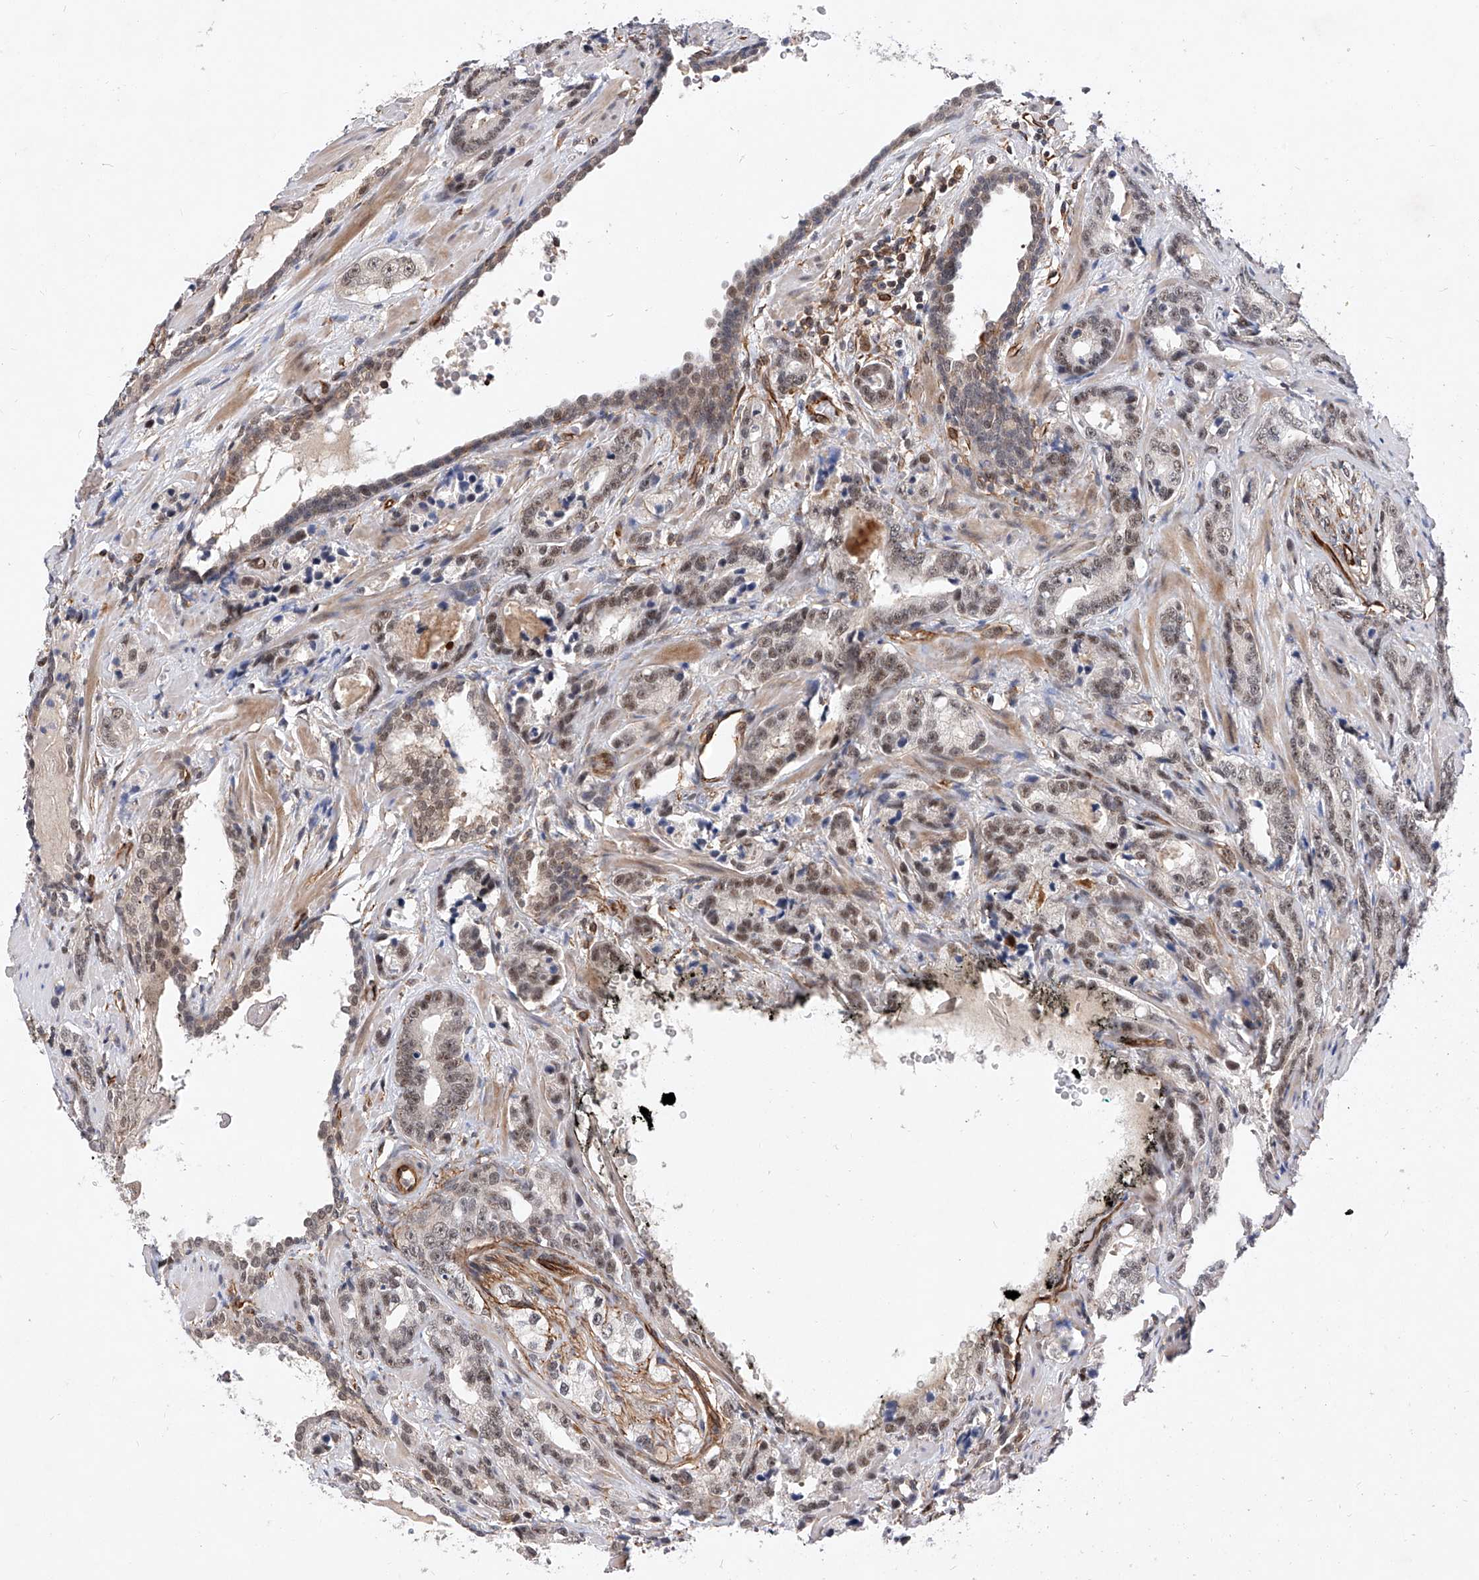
{"staining": {"intensity": "weak", "quantity": ">75%", "location": "nuclear"}, "tissue": "prostate cancer", "cell_type": "Tumor cells", "image_type": "cancer", "snomed": [{"axis": "morphology", "description": "Adenocarcinoma, High grade"}, {"axis": "topography", "description": "Prostate"}], "caption": "Tumor cells show low levels of weak nuclear staining in about >75% of cells in high-grade adenocarcinoma (prostate).", "gene": "AMD1", "patient": {"sex": "male", "age": 62}}